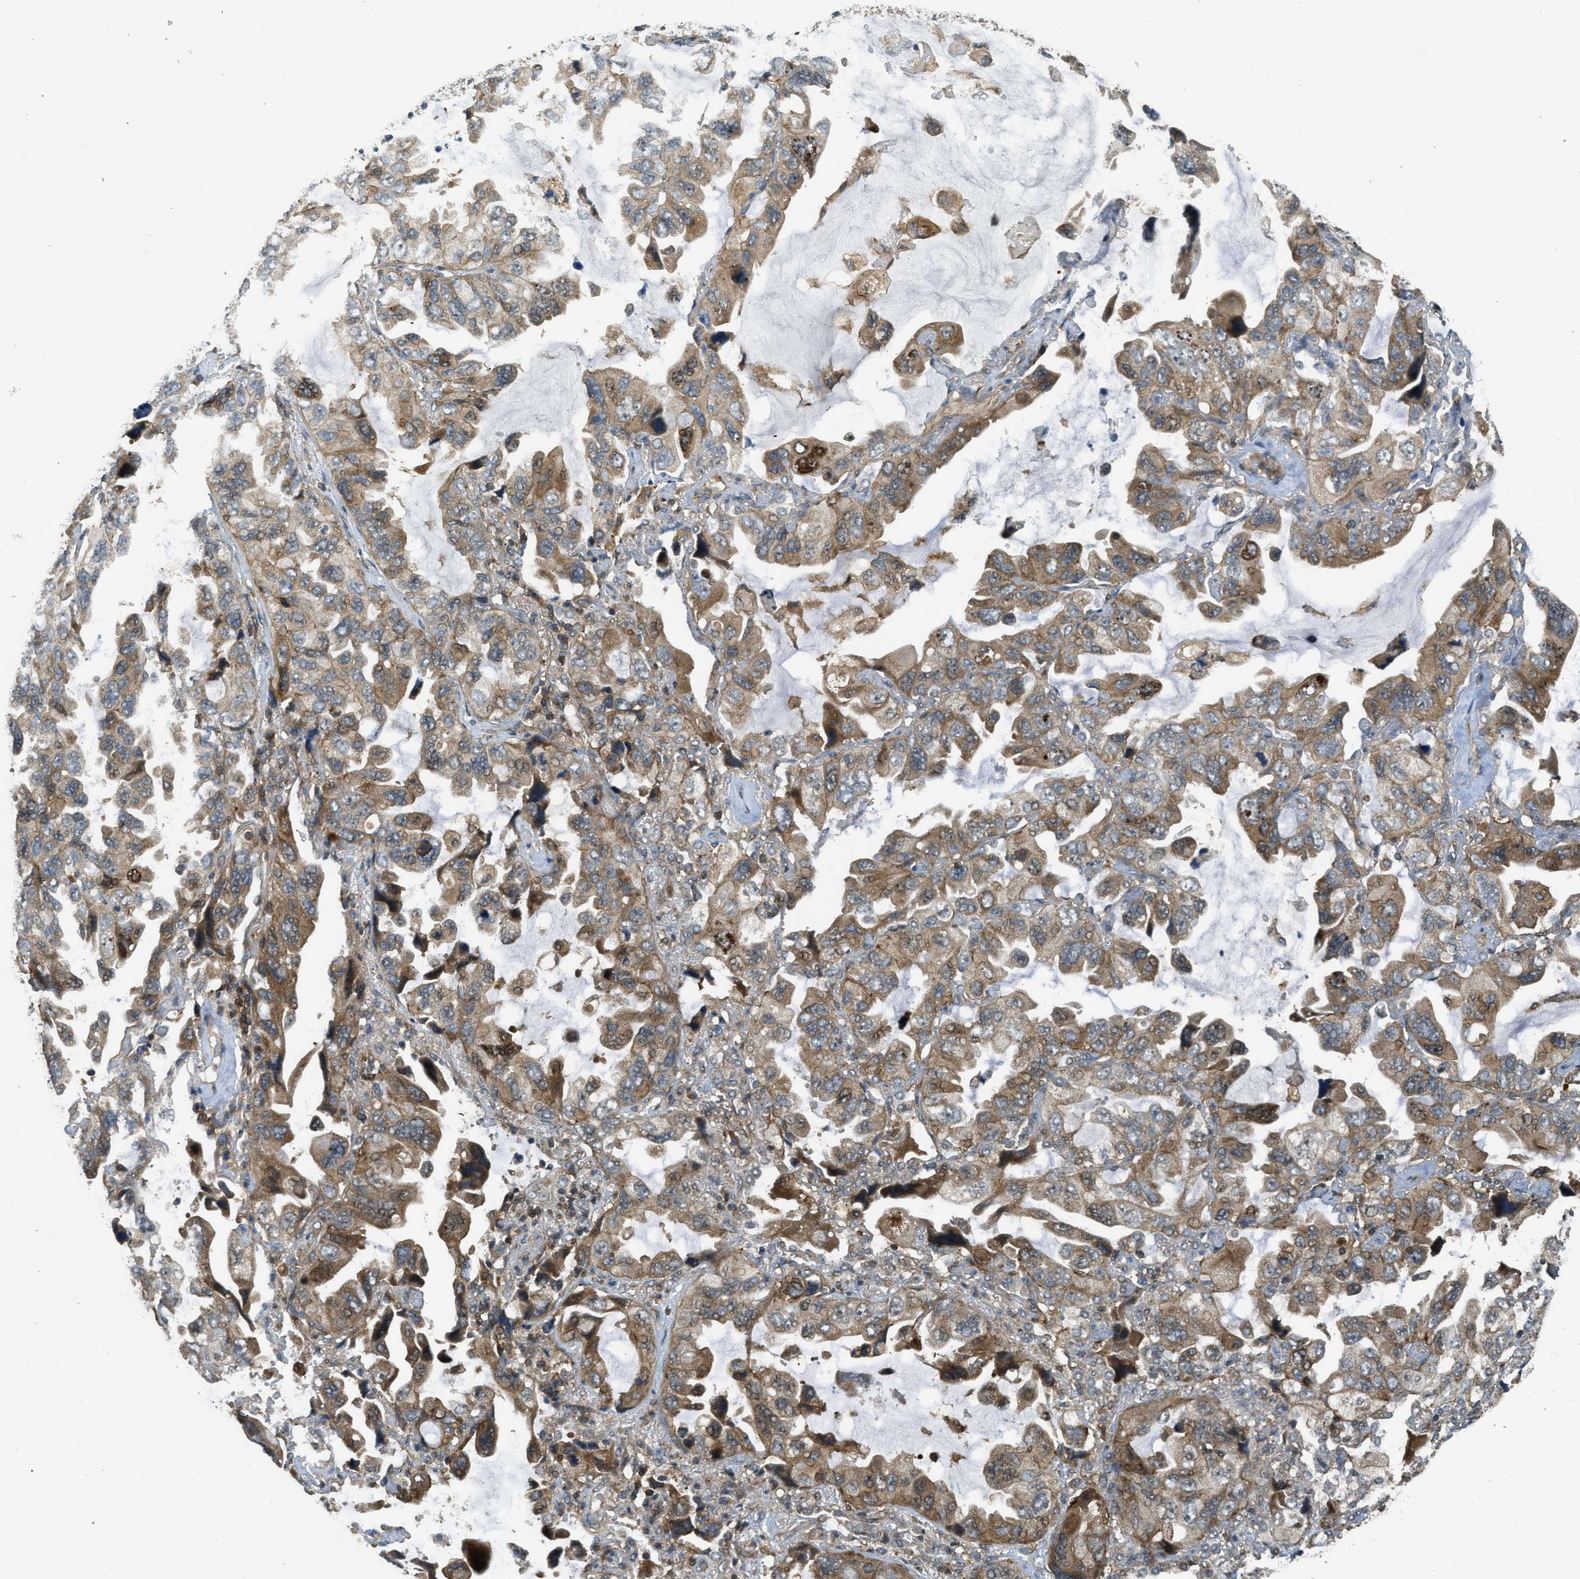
{"staining": {"intensity": "moderate", "quantity": ">75%", "location": "cytoplasmic/membranous"}, "tissue": "lung cancer", "cell_type": "Tumor cells", "image_type": "cancer", "snomed": [{"axis": "morphology", "description": "Squamous cell carcinoma, NOS"}, {"axis": "topography", "description": "Lung"}], "caption": "Human lung cancer (squamous cell carcinoma) stained with a brown dye exhibits moderate cytoplasmic/membranous positive positivity in approximately >75% of tumor cells.", "gene": "PPP6R3", "patient": {"sex": "female", "age": 73}}